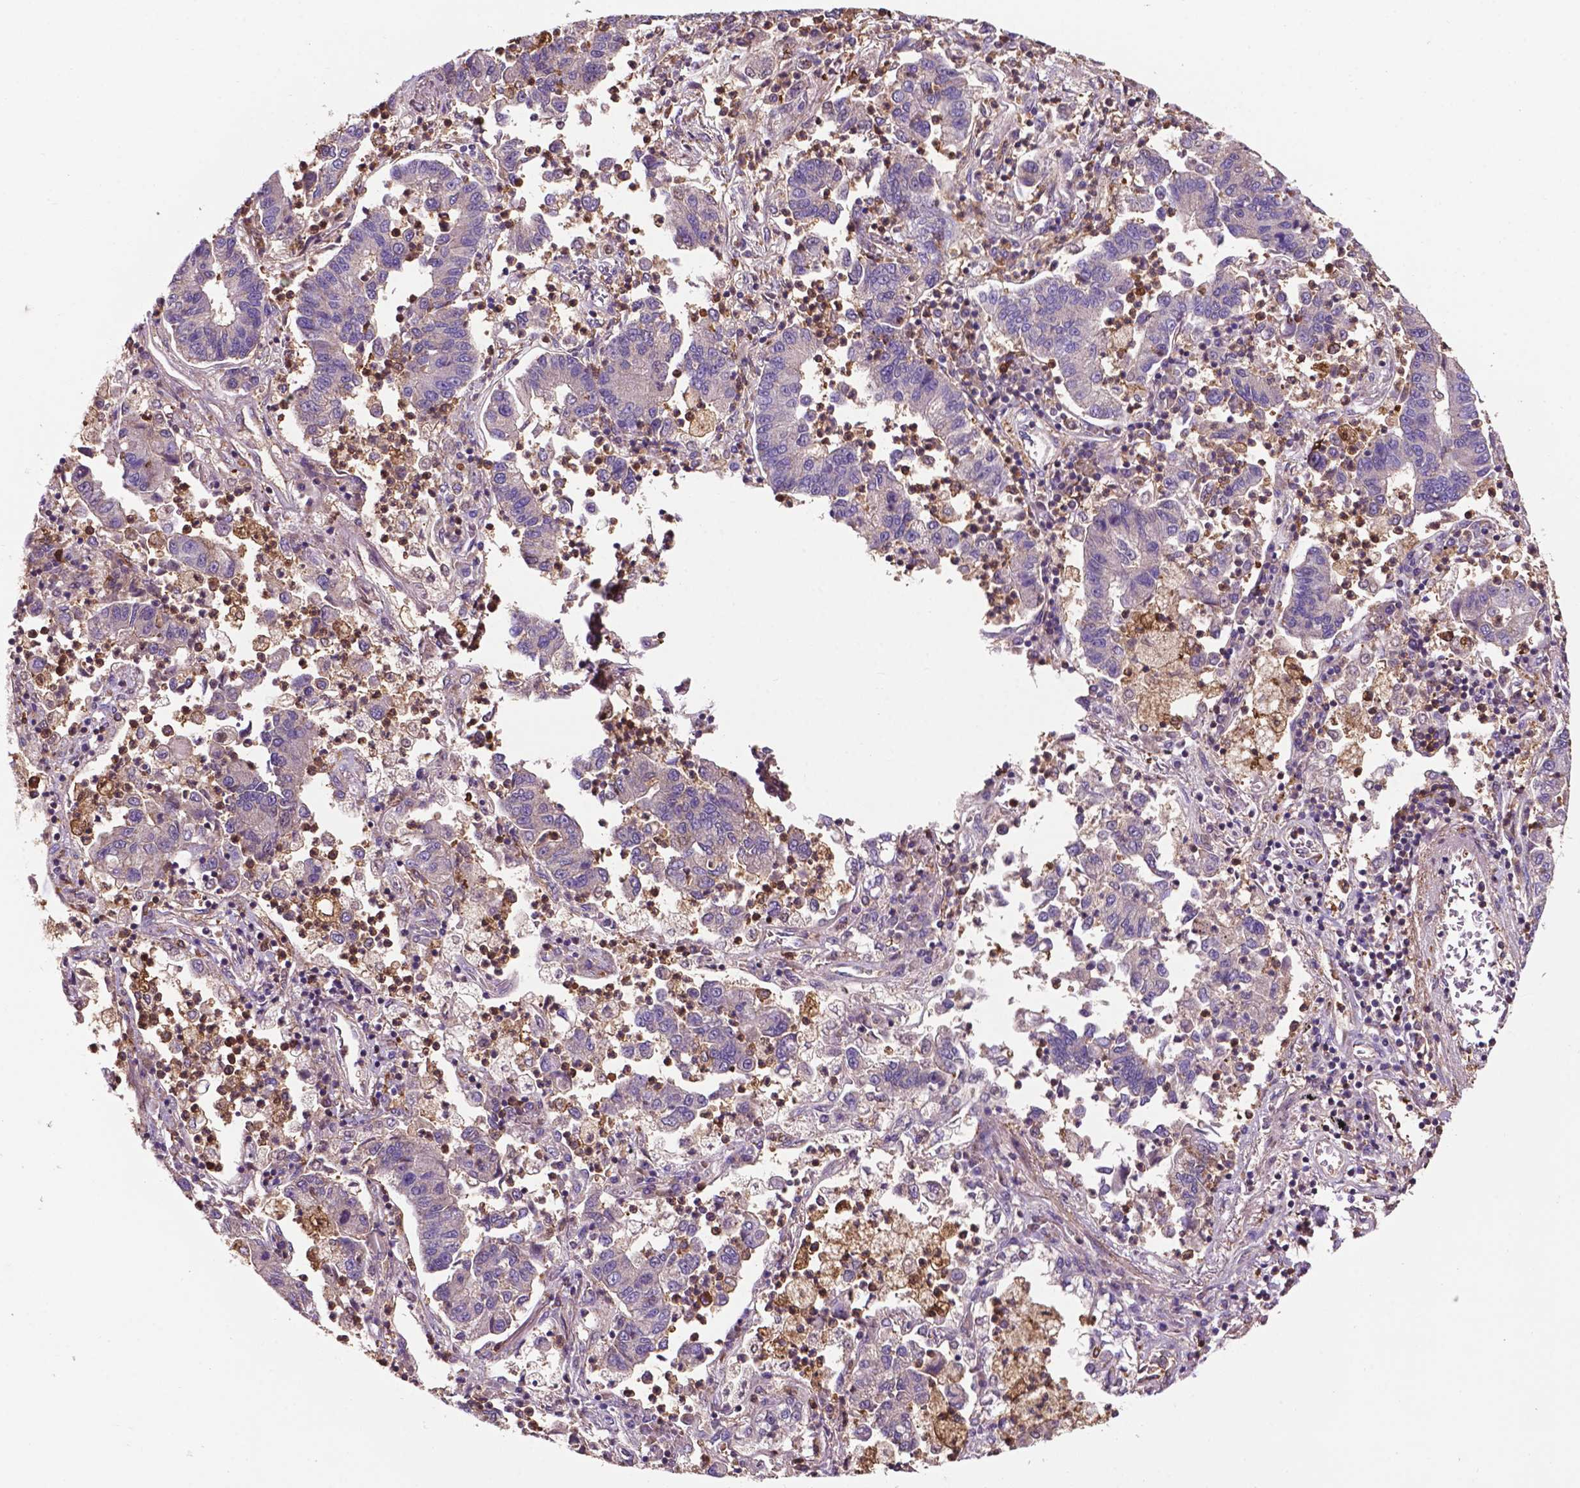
{"staining": {"intensity": "negative", "quantity": "none", "location": "none"}, "tissue": "lung cancer", "cell_type": "Tumor cells", "image_type": "cancer", "snomed": [{"axis": "morphology", "description": "Adenocarcinoma, NOS"}, {"axis": "topography", "description": "Lung"}], "caption": "Immunohistochemical staining of human adenocarcinoma (lung) exhibits no significant expression in tumor cells.", "gene": "SMAD3", "patient": {"sex": "female", "age": 57}}